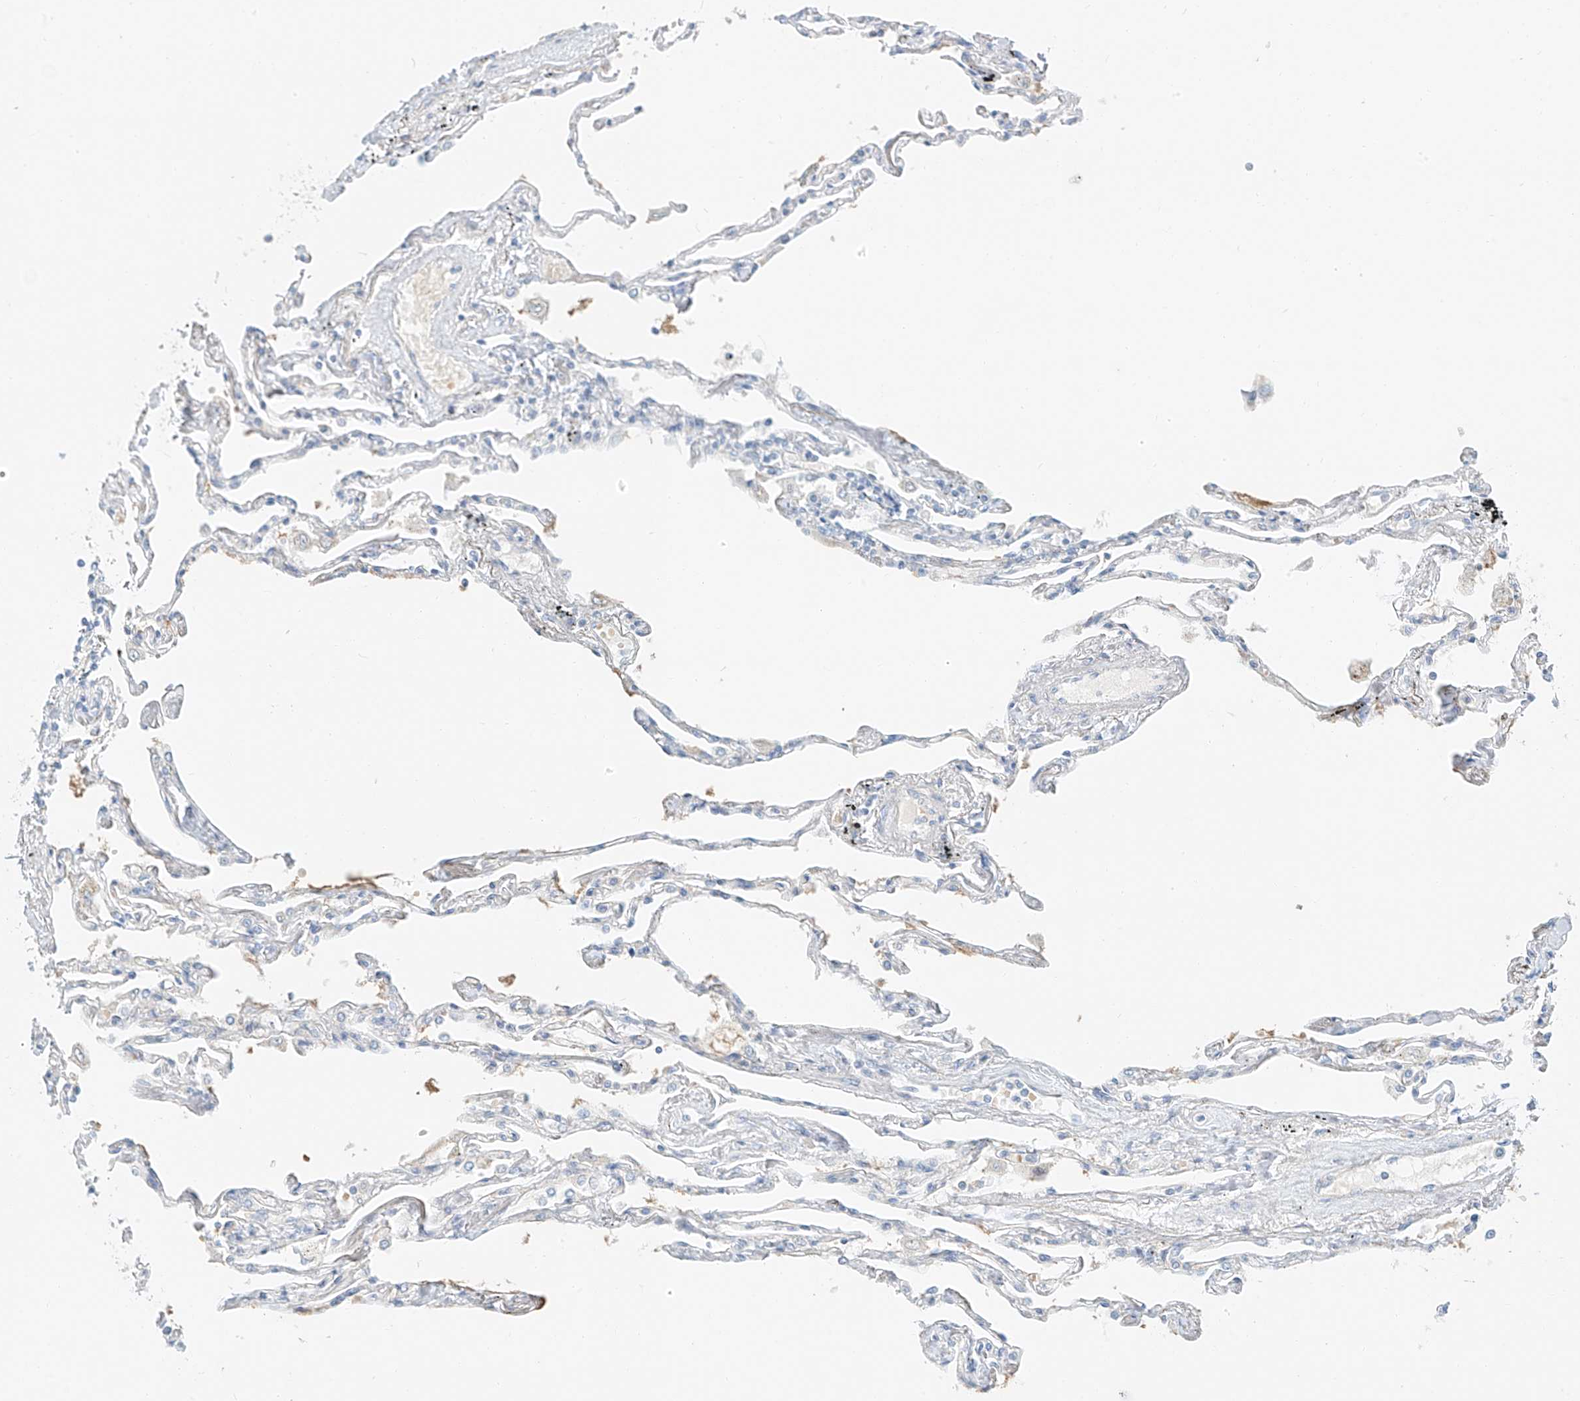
{"staining": {"intensity": "negative", "quantity": "none", "location": "none"}, "tissue": "lung", "cell_type": "Alveolar cells", "image_type": "normal", "snomed": [{"axis": "morphology", "description": "Normal tissue, NOS"}, {"axis": "topography", "description": "Lung"}], "caption": "IHC photomicrograph of unremarkable lung: human lung stained with DAB (3,3'-diaminobenzidine) demonstrates no significant protein staining in alveolar cells.", "gene": "PGC", "patient": {"sex": "female", "age": 67}}